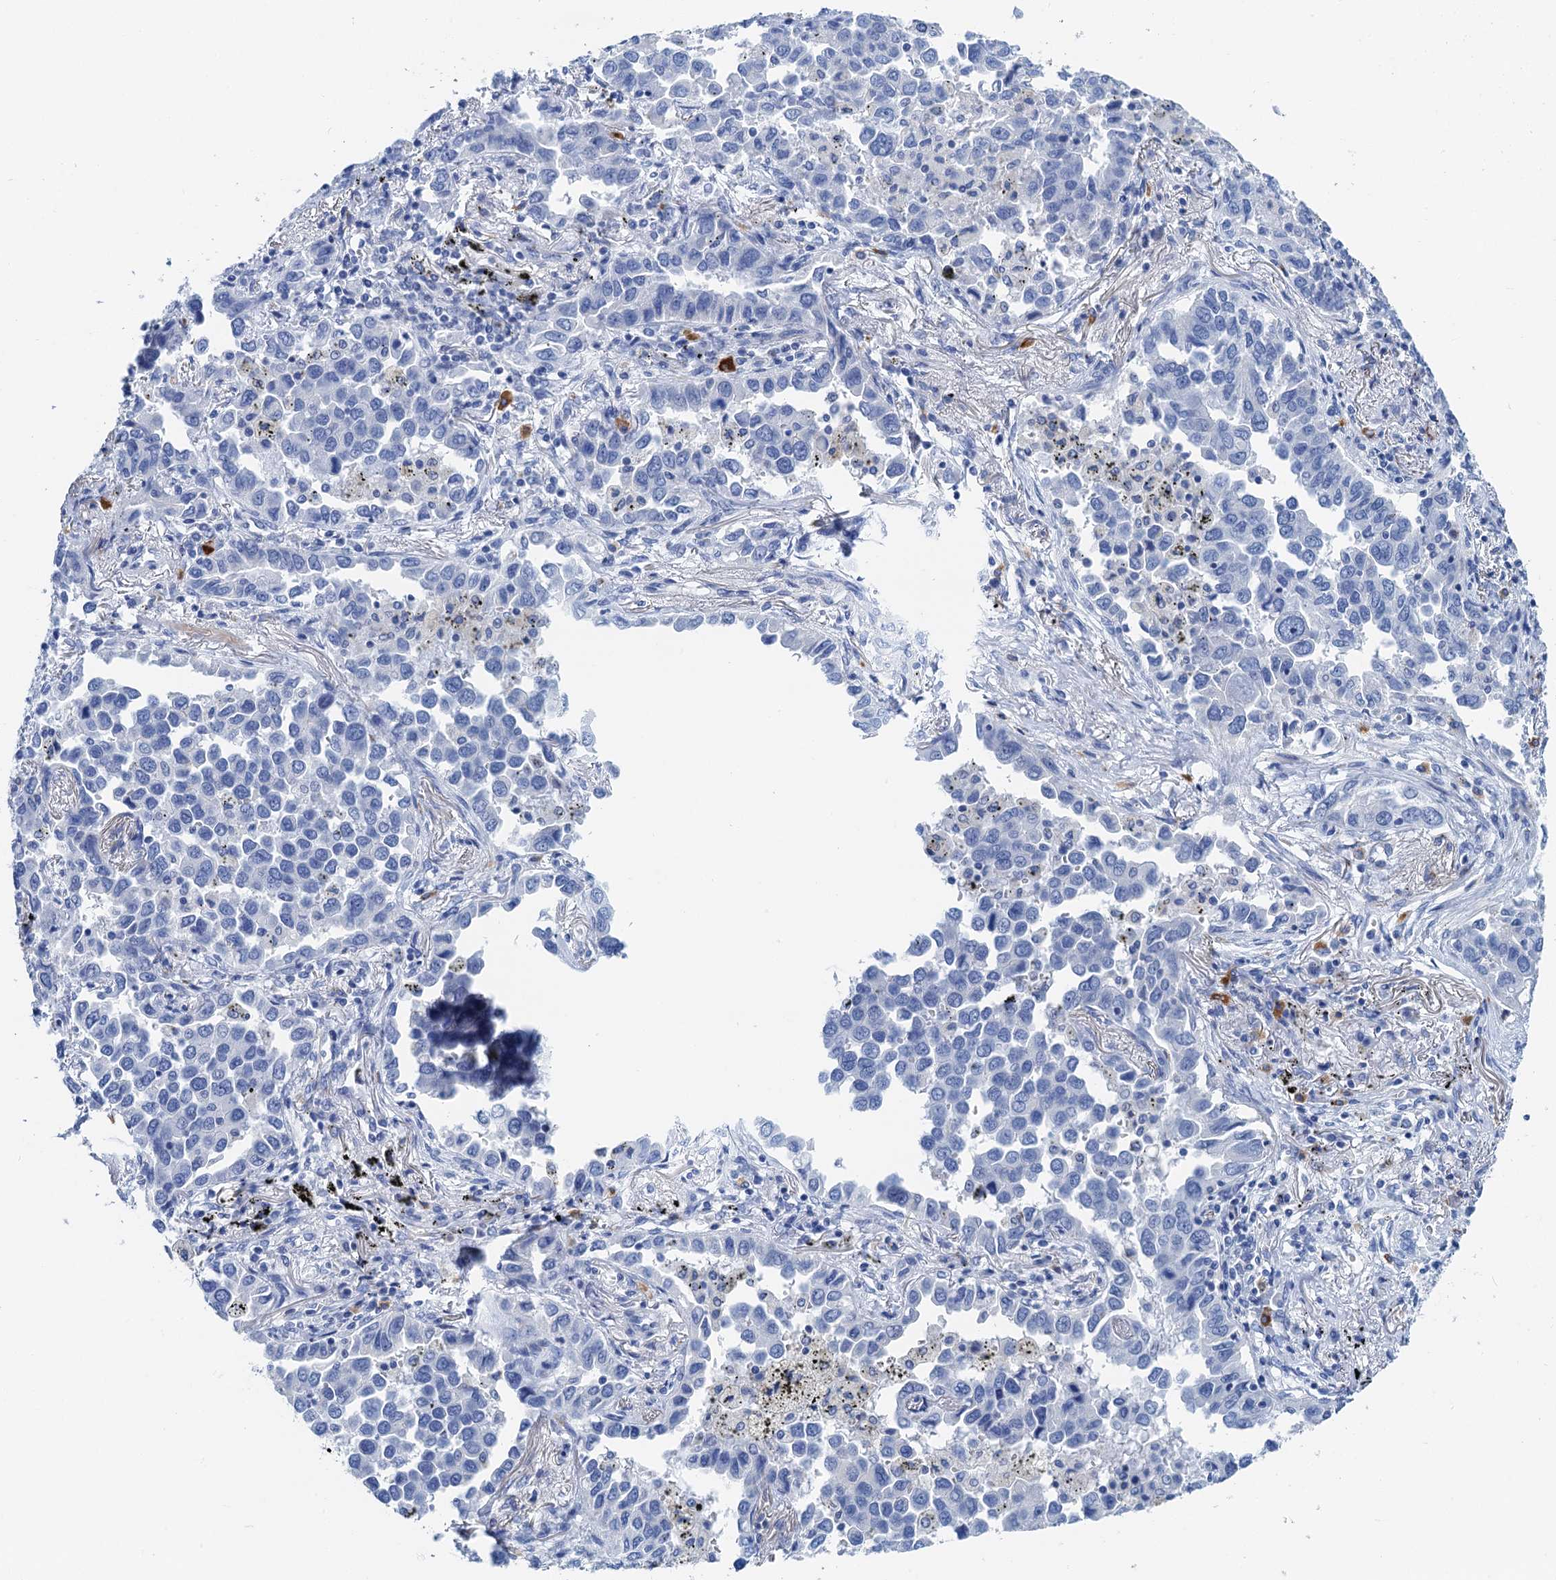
{"staining": {"intensity": "negative", "quantity": "none", "location": "none"}, "tissue": "lung cancer", "cell_type": "Tumor cells", "image_type": "cancer", "snomed": [{"axis": "morphology", "description": "Adenocarcinoma, NOS"}, {"axis": "topography", "description": "Lung"}], "caption": "Lung adenocarcinoma was stained to show a protein in brown. There is no significant positivity in tumor cells.", "gene": "NLRP10", "patient": {"sex": "male", "age": 67}}